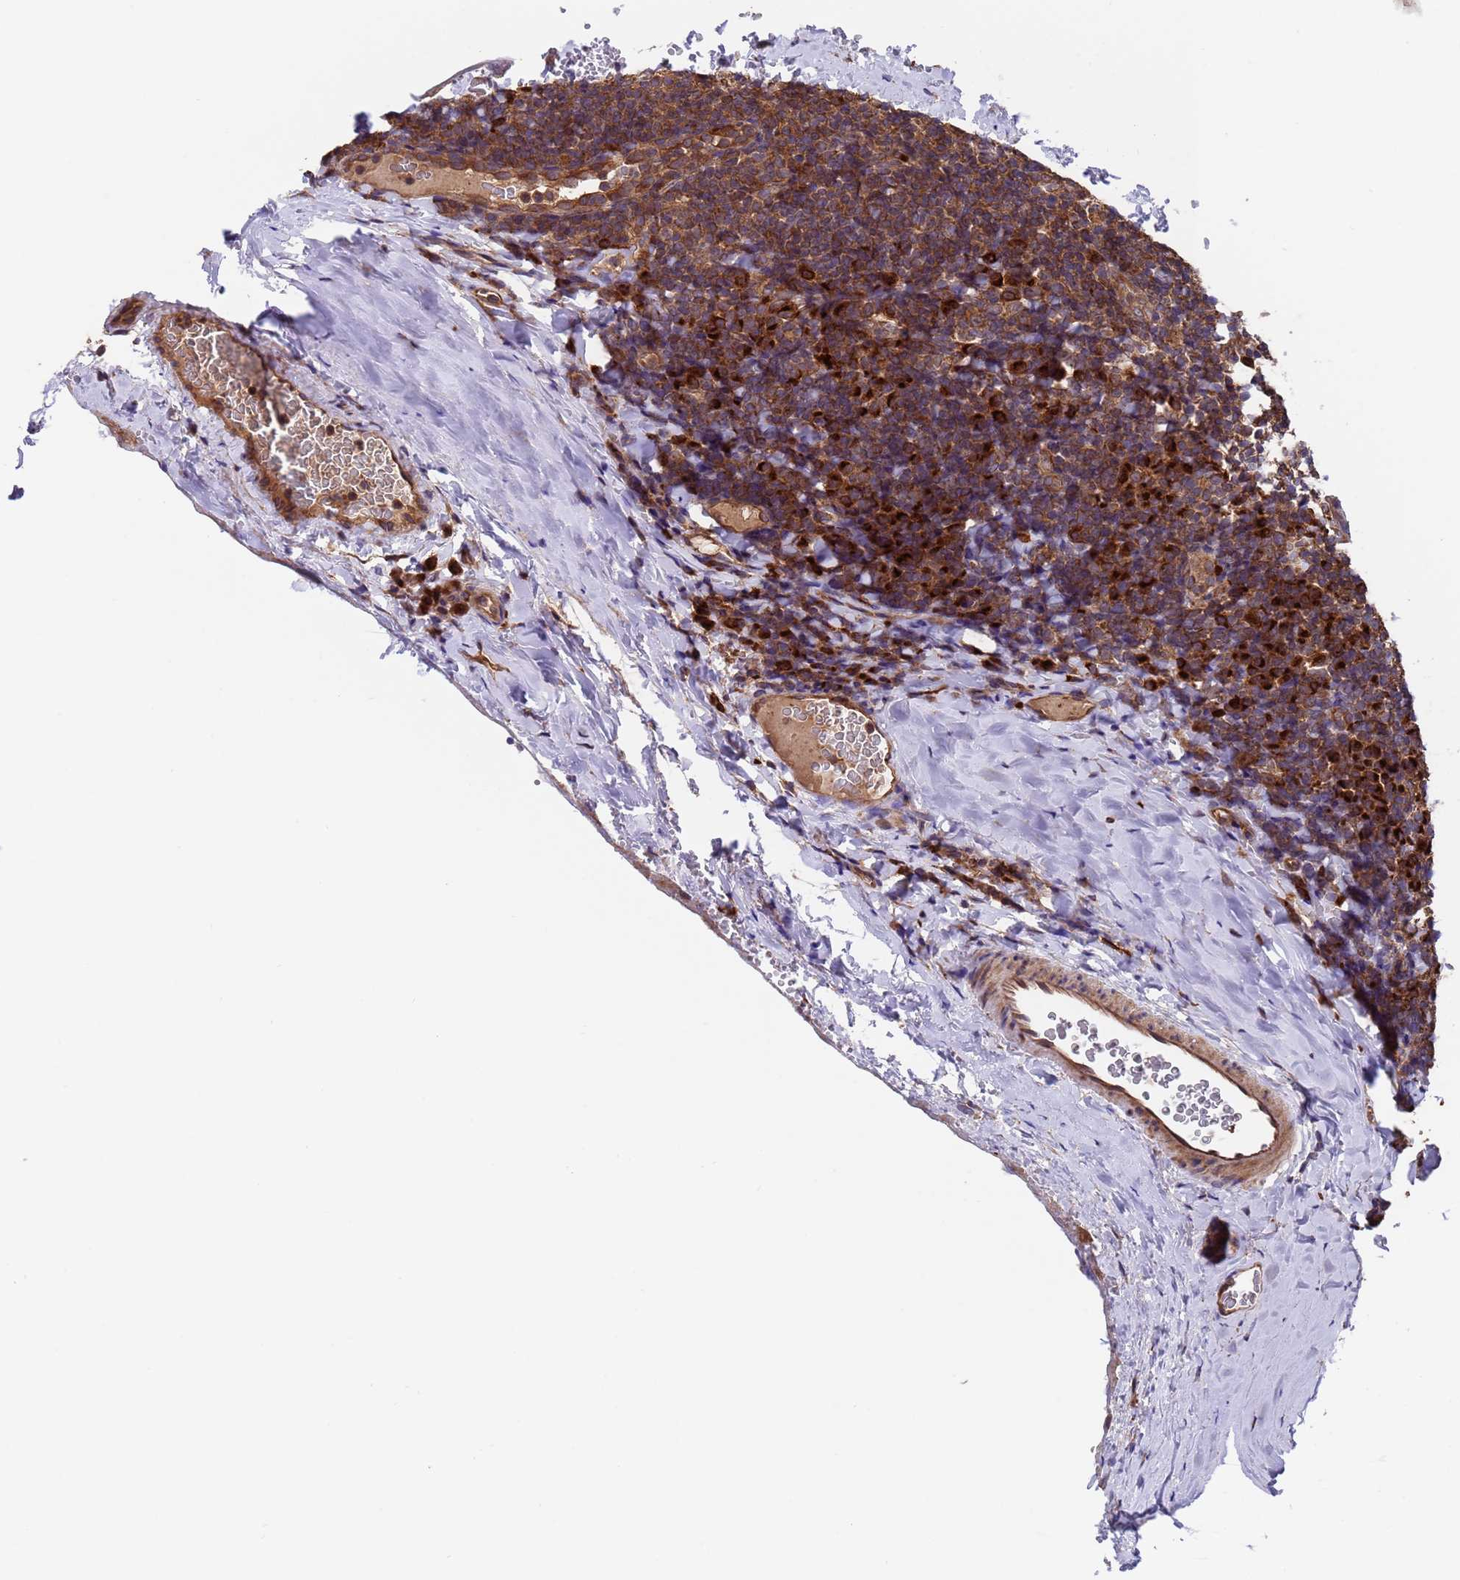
{"staining": {"intensity": "moderate", "quantity": ">75%", "location": "cytoplasmic/membranous"}, "tissue": "tonsil", "cell_type": "Germinal center cells", "image_type": "normal", "snomed": [{"axis": "morphology", "description": "Normal tissue, NOS"}, {"axis": "topography", "description": "Tonsil"}], "caption": "High-power microscopy captured an immunohistochemistry (IHC) micrograph of benign tonsil, revealing moderate cytoplasmic/membranous expression in approximately >75% of germinal center cells.", "gene": "TSR3", "patient": {"sex": "male", "age": 17}}